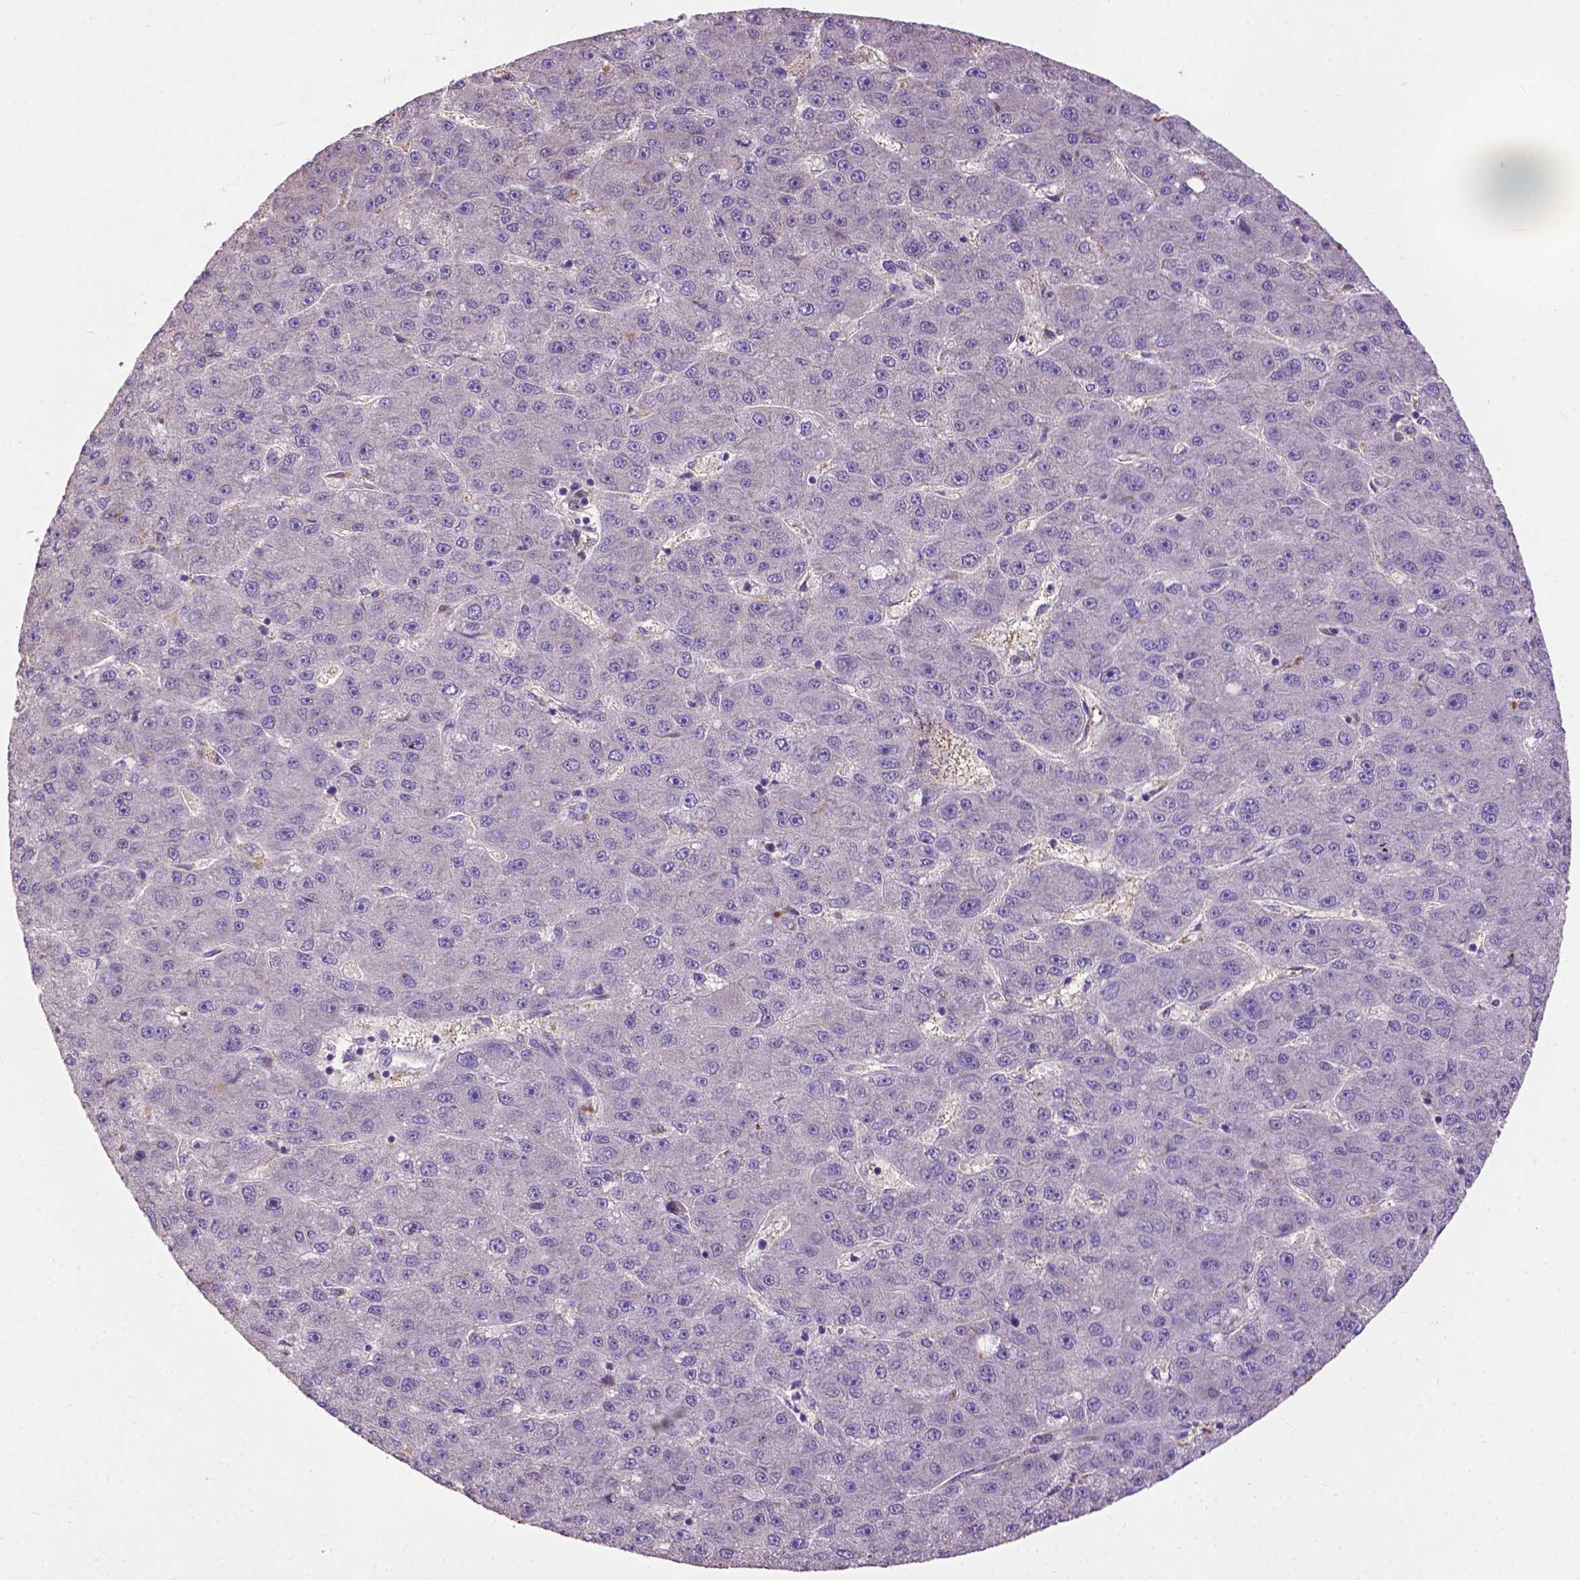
{"staining": {"intensity": "negative", "quantity": "none", "location": "none"}, "tissue": "liver cancer", "cell_type": "Tumor cells", "image_type": "cancer", "snomed": [{"axis": "morphology", "description": "Carcinoma, Hepatocellular, NOS"}, {"axis": "topography", "description": "Liver"}], "caption": "High magnification brightfield microscopy of liver cancer stained with DAB (brown) and counterstained with hematoxylin (blue): tumor cells show no significant positivity.", "gene": "ZNF337", "patient": {"sex": "male", "age": 67}}